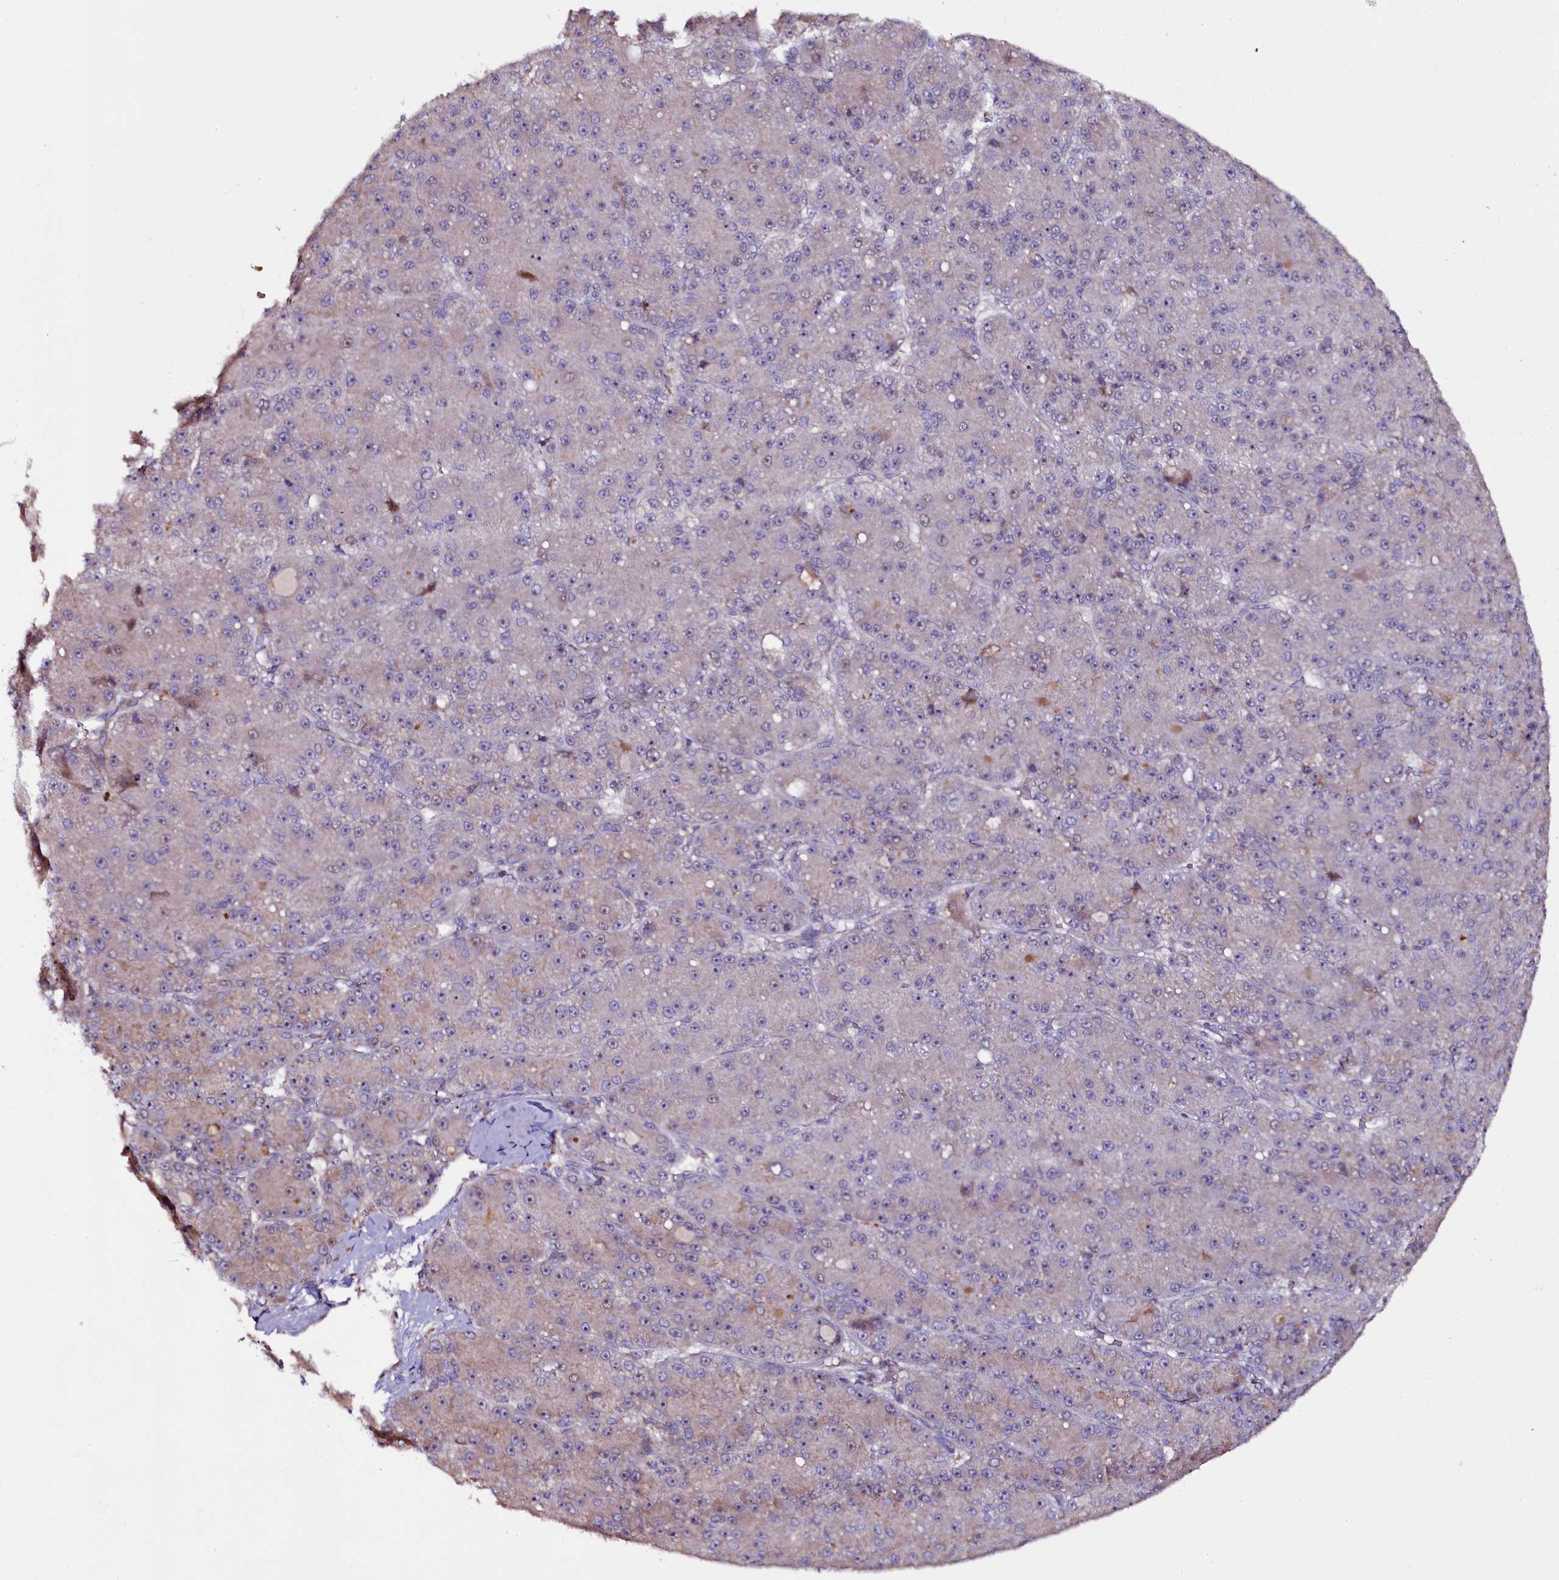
{"staining": {"intensity": "weak", "quantity": "<25%", "location": "cytoplasmic/membranous"}, "tissue": "liver cancer", "cell_type": "Tumor cells", "image_type": "cancer", "snomed": [{"axis": "morphology", "description": "Carcinoma, Hepatocellular, NOS"}, {"axis": "topography", "description": "Liver"}], "caption": "Immunohistochemical staining of human liver cancer (hepatocellular carcinoma) displays no significant positivity in tumor cells.", "gene": "NAA80", "patient": {"sex": "male", "age": 67}}